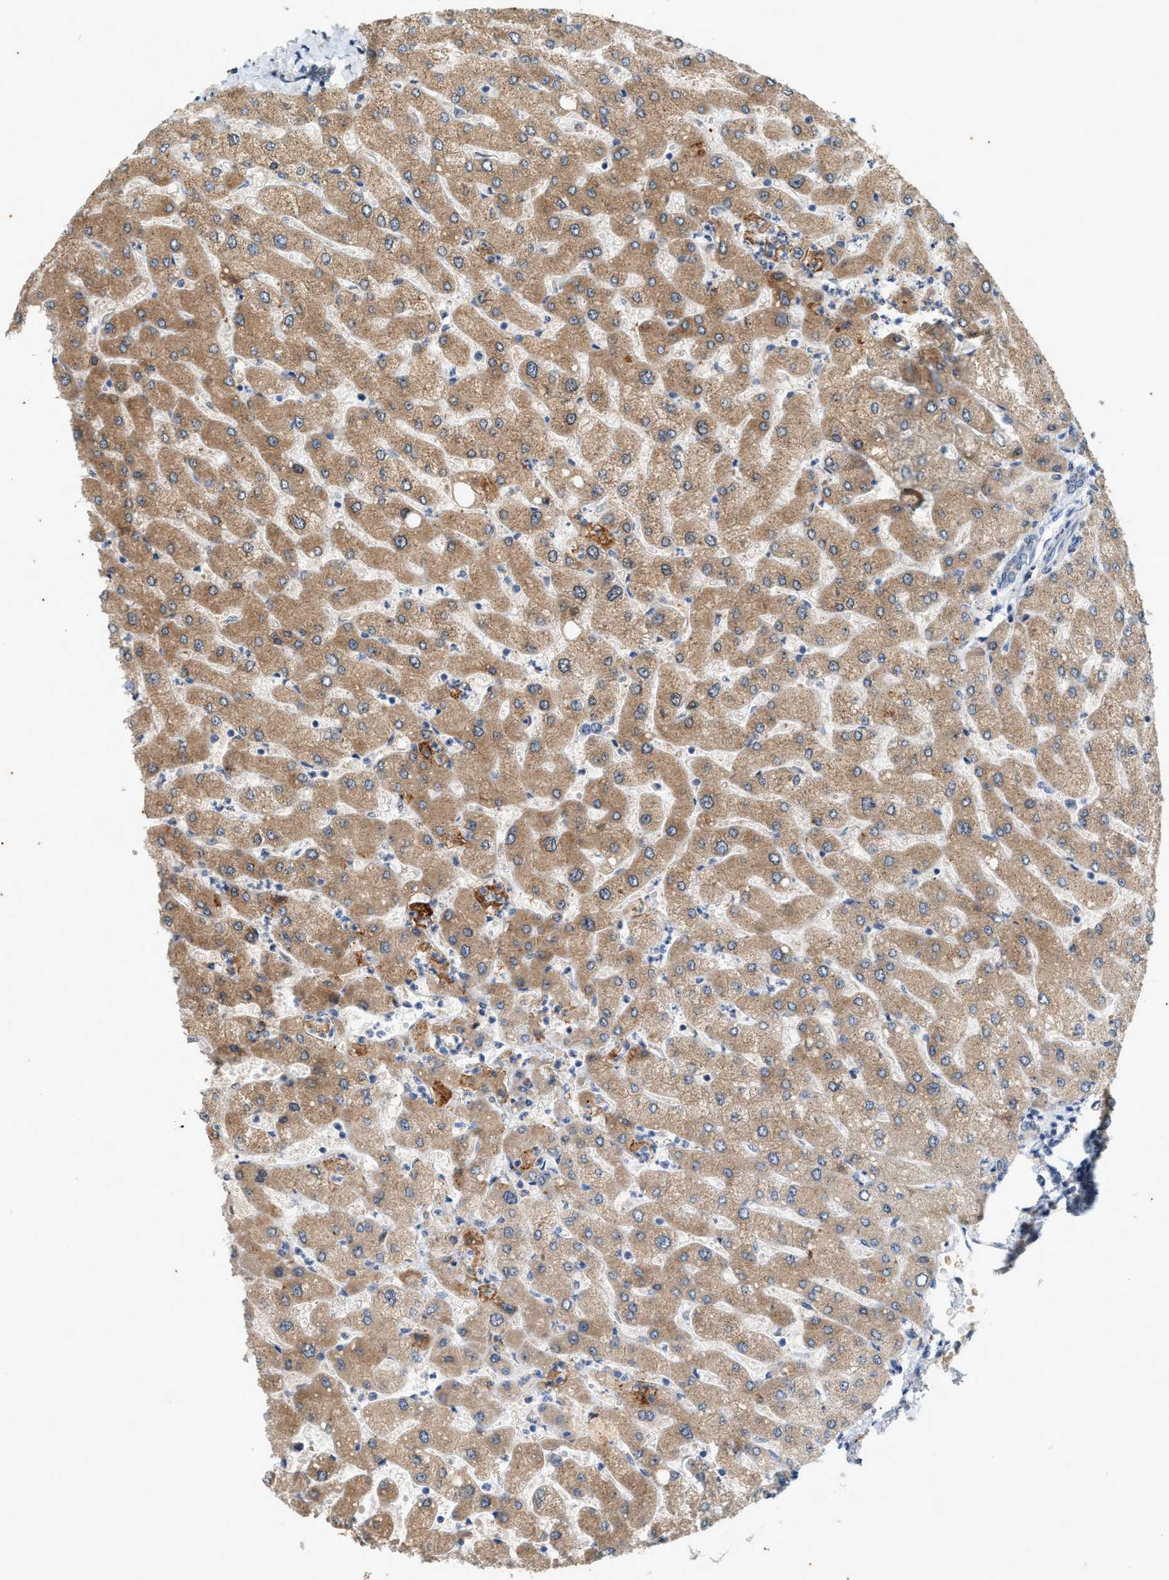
{"staining": {"intensity": "weak", "quantity": "<25%", "location": "cytoplasmic/membranous"}, "tissue": "liver", "cell_type": "Cholangiocytes", "image_type": "normal", "snomed": [{"axis": "morphology", "description": "Normal tissue, NOS"}, {"axis": "topography", "description": "Liver"}], "caption": "Cholangiocytes show no significant expression in unremarkable liver. The staining was performed using DAB to visualize the protein expression in brown, while the nuclei were stained in blue with hematoxylin (Magnification: 20x).", "gene": "CHPF2", "patient": {"sex": "male", "age": 55}}